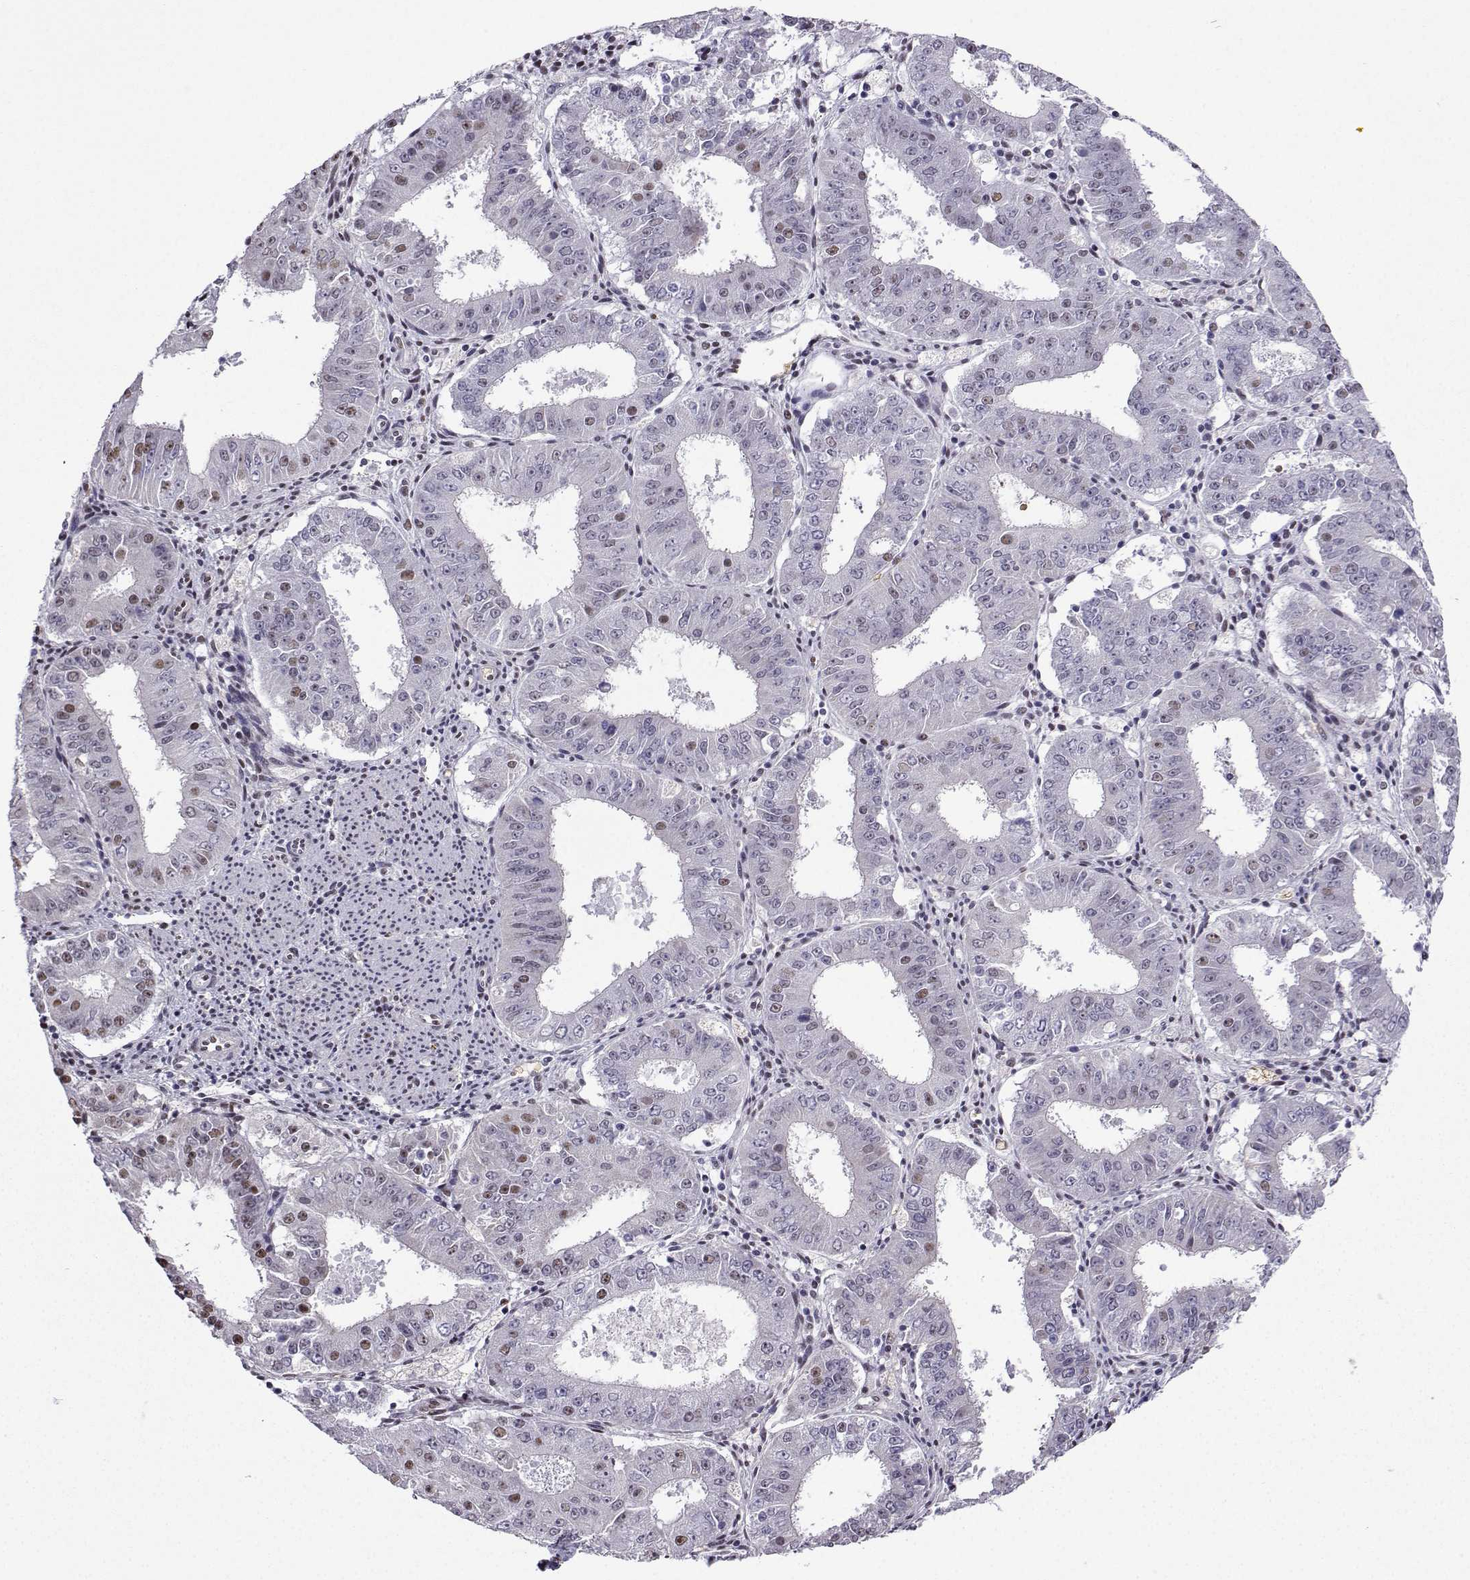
{"staining": {"intensity": "moderate", "quantity": "25%-75%", "location": "nuclear"}, "tissue": "ovarian cancer", "cell_type": "Tumor cells", "image_type": "cancer", "snomed": [{"axis": "morphology", "description": "Carcinoma, endometroid"}, {"axis": "topography", "description": "Ovary"}], "caption": "Protein expression analysis of ovarian endometroid carcinoma shows moderate nuclear staining in about 25%-75% of tumor cells.", "gene": "CCNK", "patient": {"sex": "female", "age": 42}}